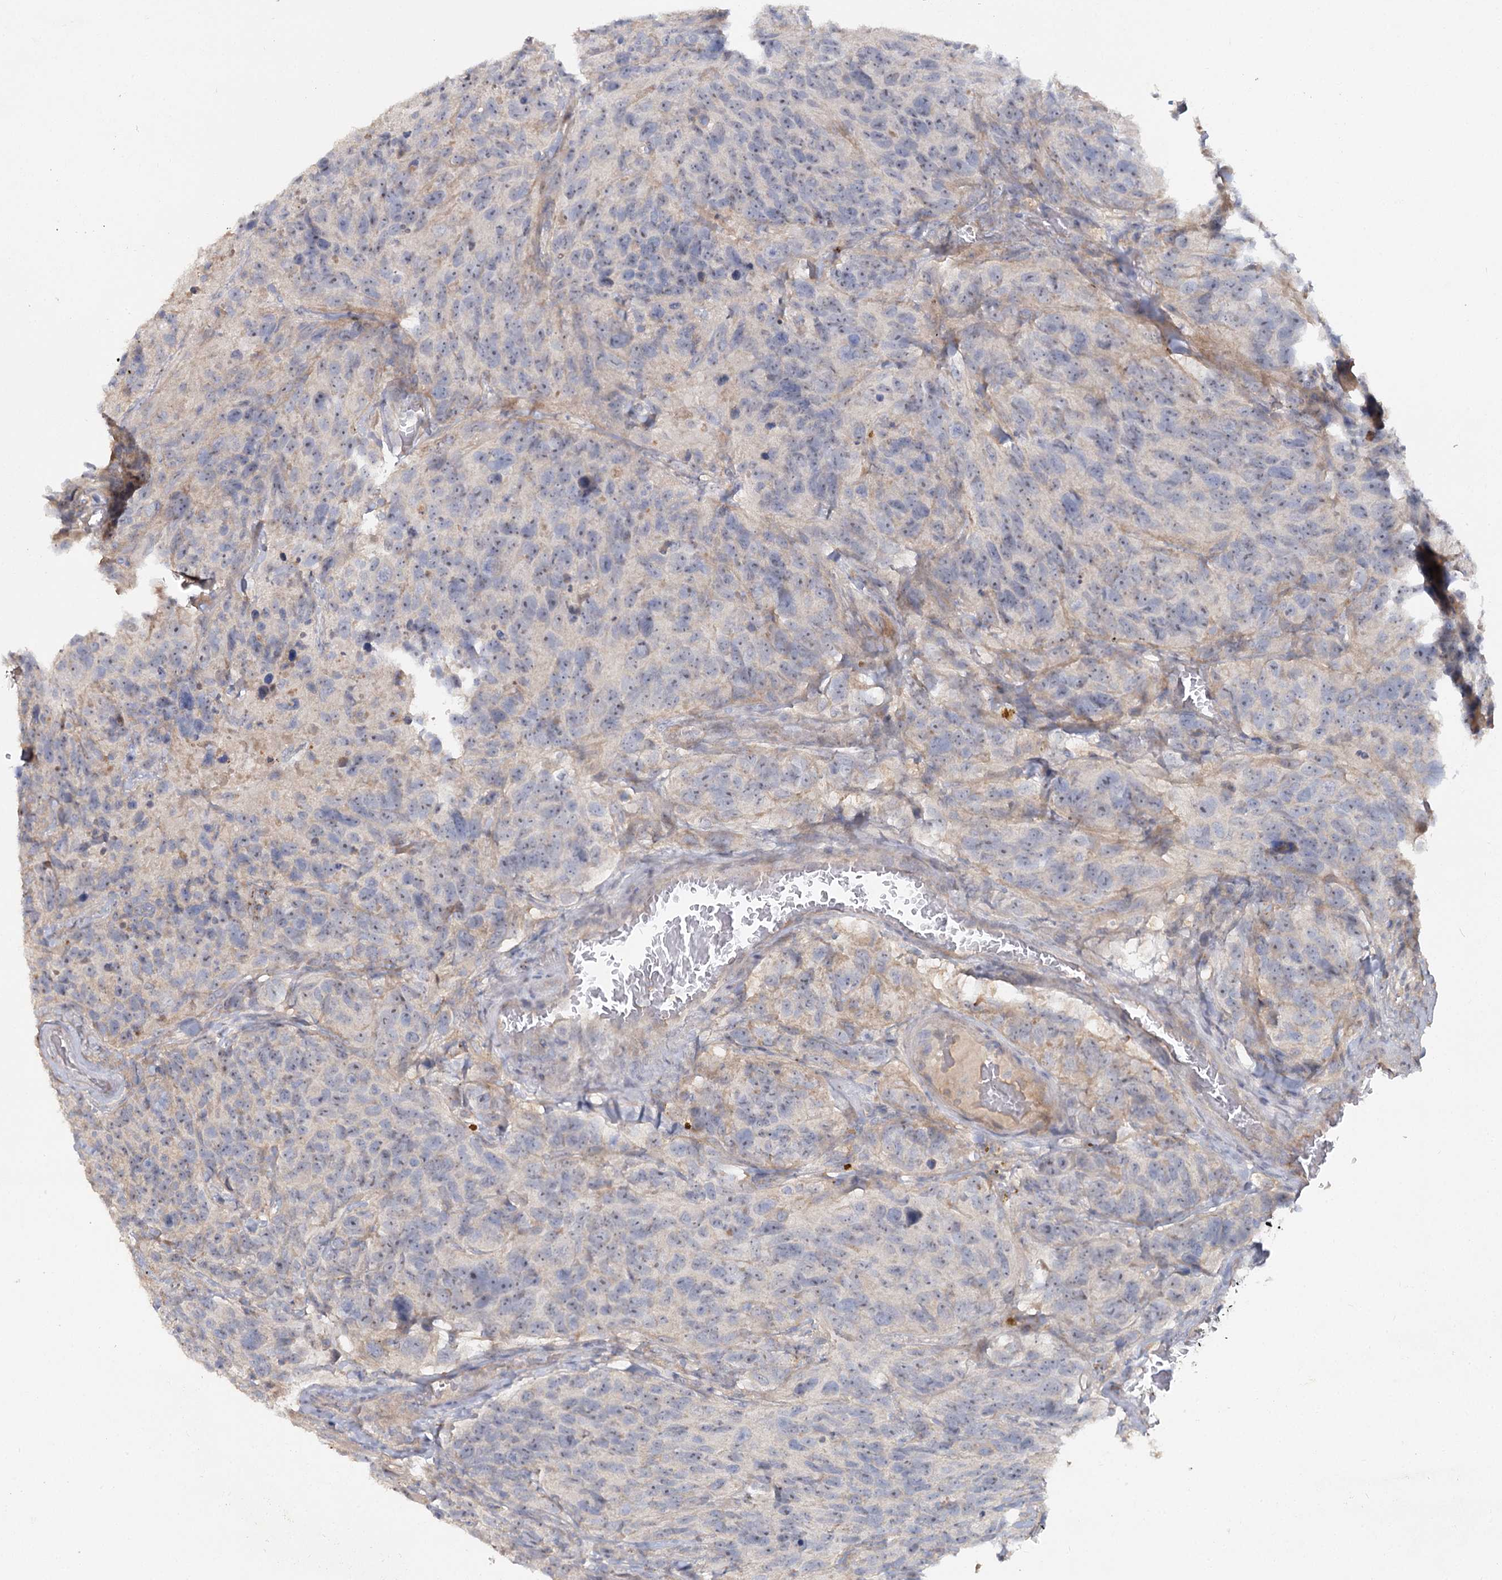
{"staining": {"intensity": "negative", "quantity": "none", "location": "none"}, "tissue": "glioma", "cell_type": "Tumor cells", "image_type": "cancer", "snomed": [{"axis": "morphology", "description": "Glioma, malignant, High grade"}, {"axis": "topography", "description": "Brain"}], "caption": "Malignant glioma (high-grade) stained for a protein using IHC reveals no positivity tumor cells.", "gene": "ANGPTL5", "patient": {"sex": "male", "age": 69}}